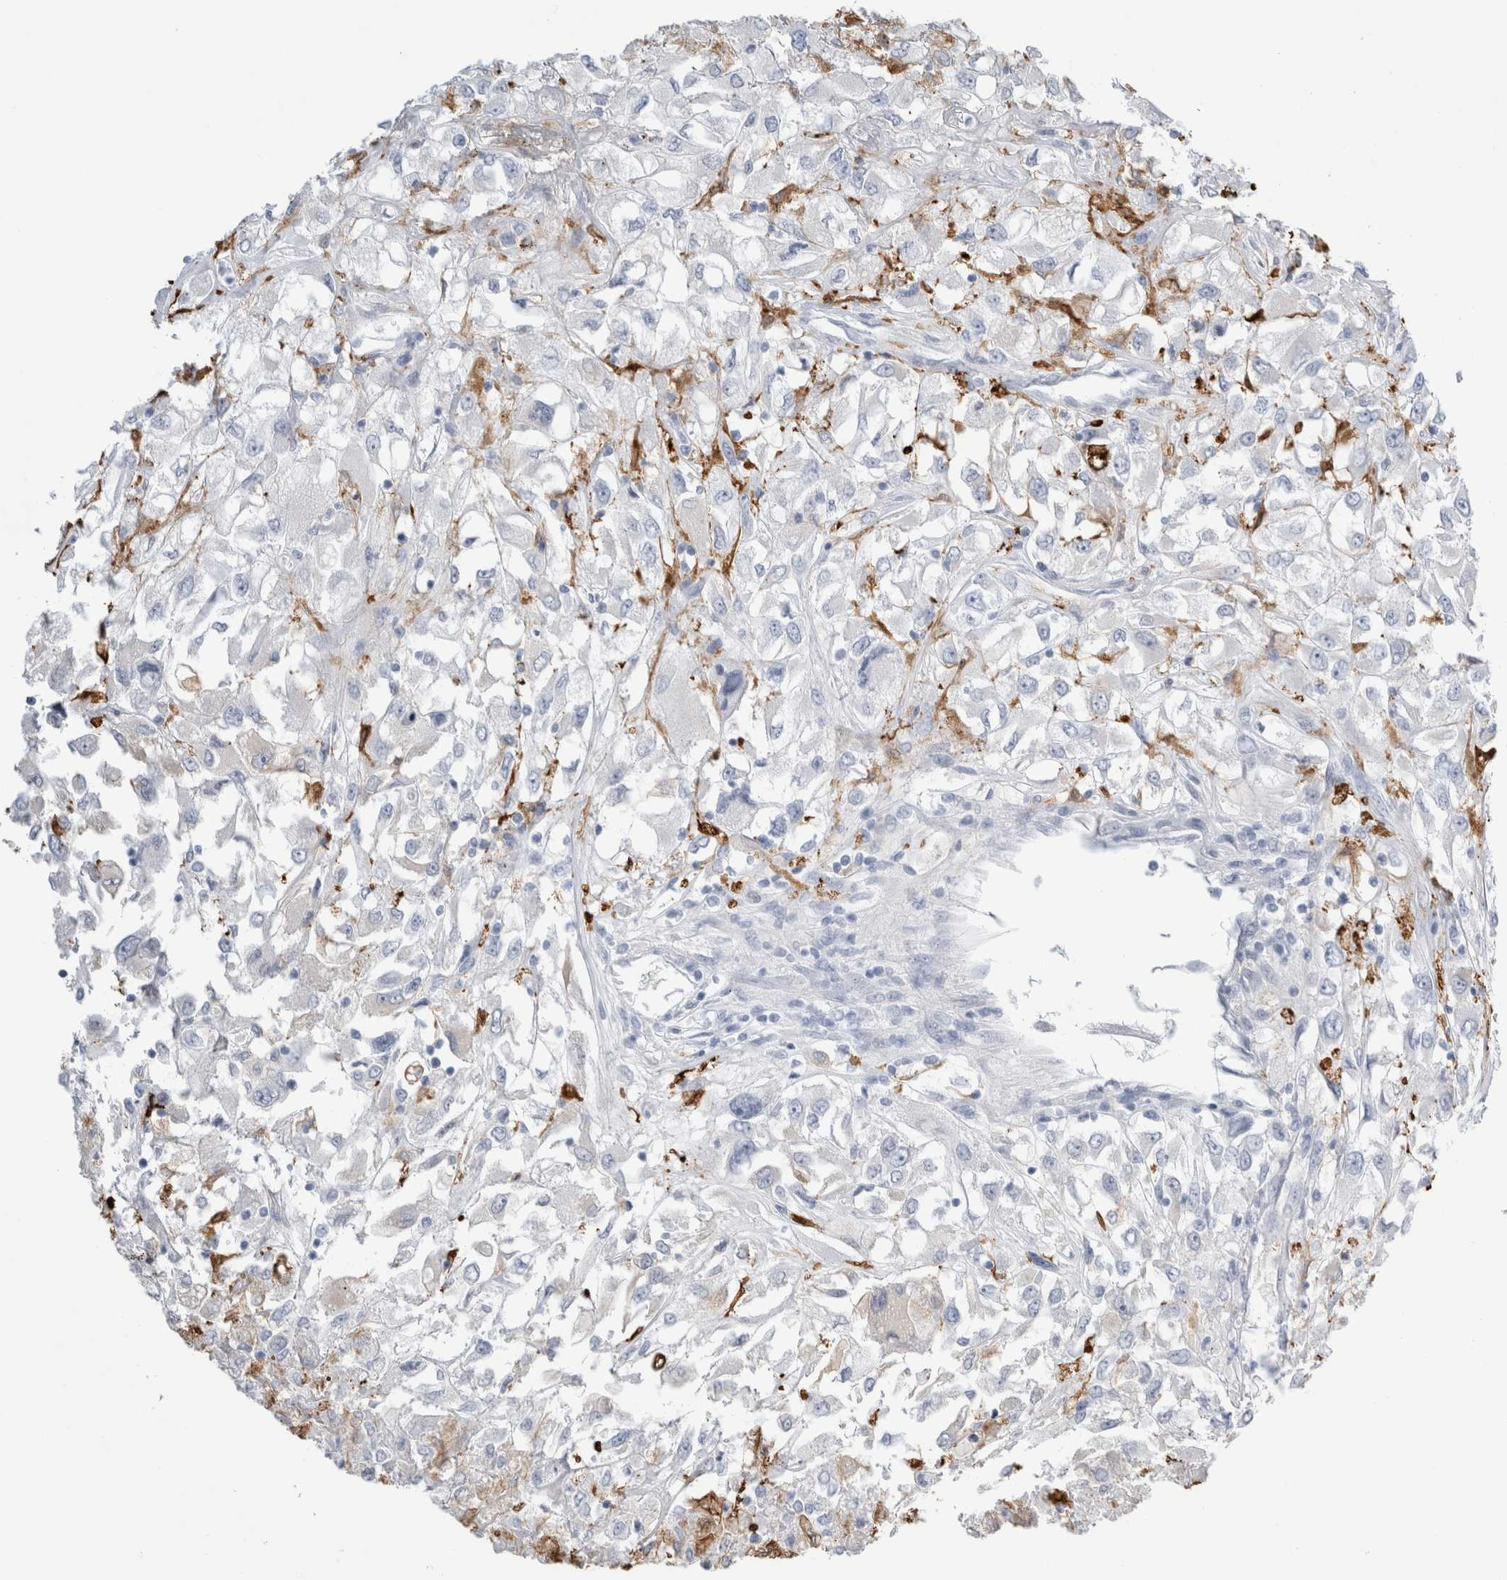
{"staining": {"intensity": "negative", "quantity": "none", "location": "none"}, "tissue": "renal cancer", "cell_type": "Tumor cells", "image_type": "cancer", "snomed": [{"axis": "morphology", "description": "Adenocarcinoma, NOS"}, {"axis": "topography", "description": "Kidney"}], "caption": "This is a histopathology image of immunohistochemistry staining of renal cancer (adenocarcinoma), which shows no positivity in tumor cells.", "gene": "NAPEPLD", "patient": {"sex": "female", "age": 52}}